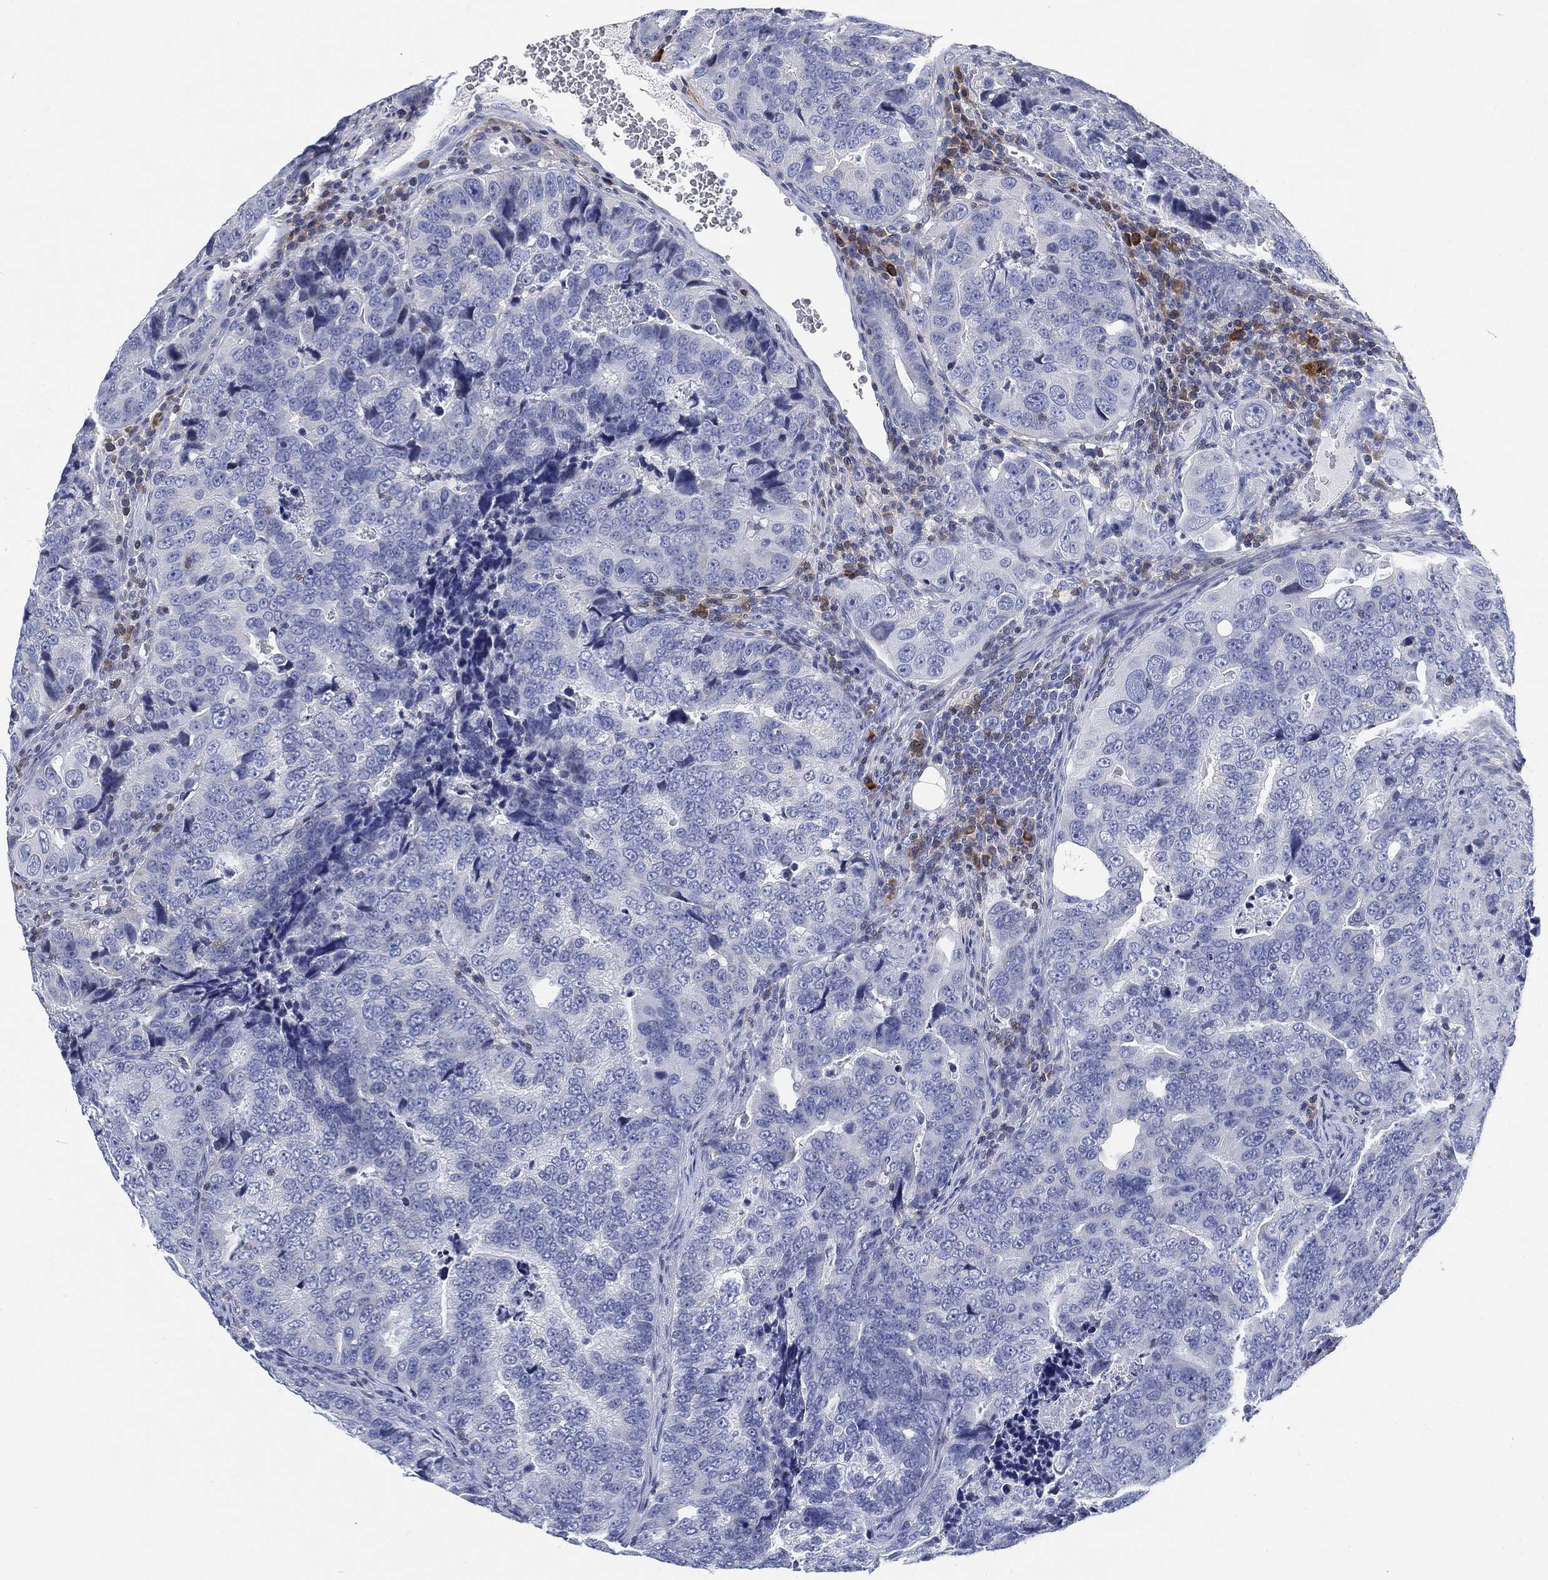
{"staining": {"intensity": "negative", "quantity": "none", "location": "none"}, "tissue": "colorectal cancer", "cell_type": "Tumor cells", "image_type": "cancer", "snomed": [{"axis": "morphology", "description": "Adenocarcinoma, NOS"}, {"axis": "topography", "description": "Colon"}], "caption": "This is a image of immunohistochemistry (IHC) staining of colorectal cancer, which shows no expression in tumor cells. The staining was performed using DAB to visualize the protein expression in brown, while the nuclei were stained in blue with hematoxylin (Magnification: 20x).", "gene": "FYB1", "patient": {"sex": "female", "age": 72}}